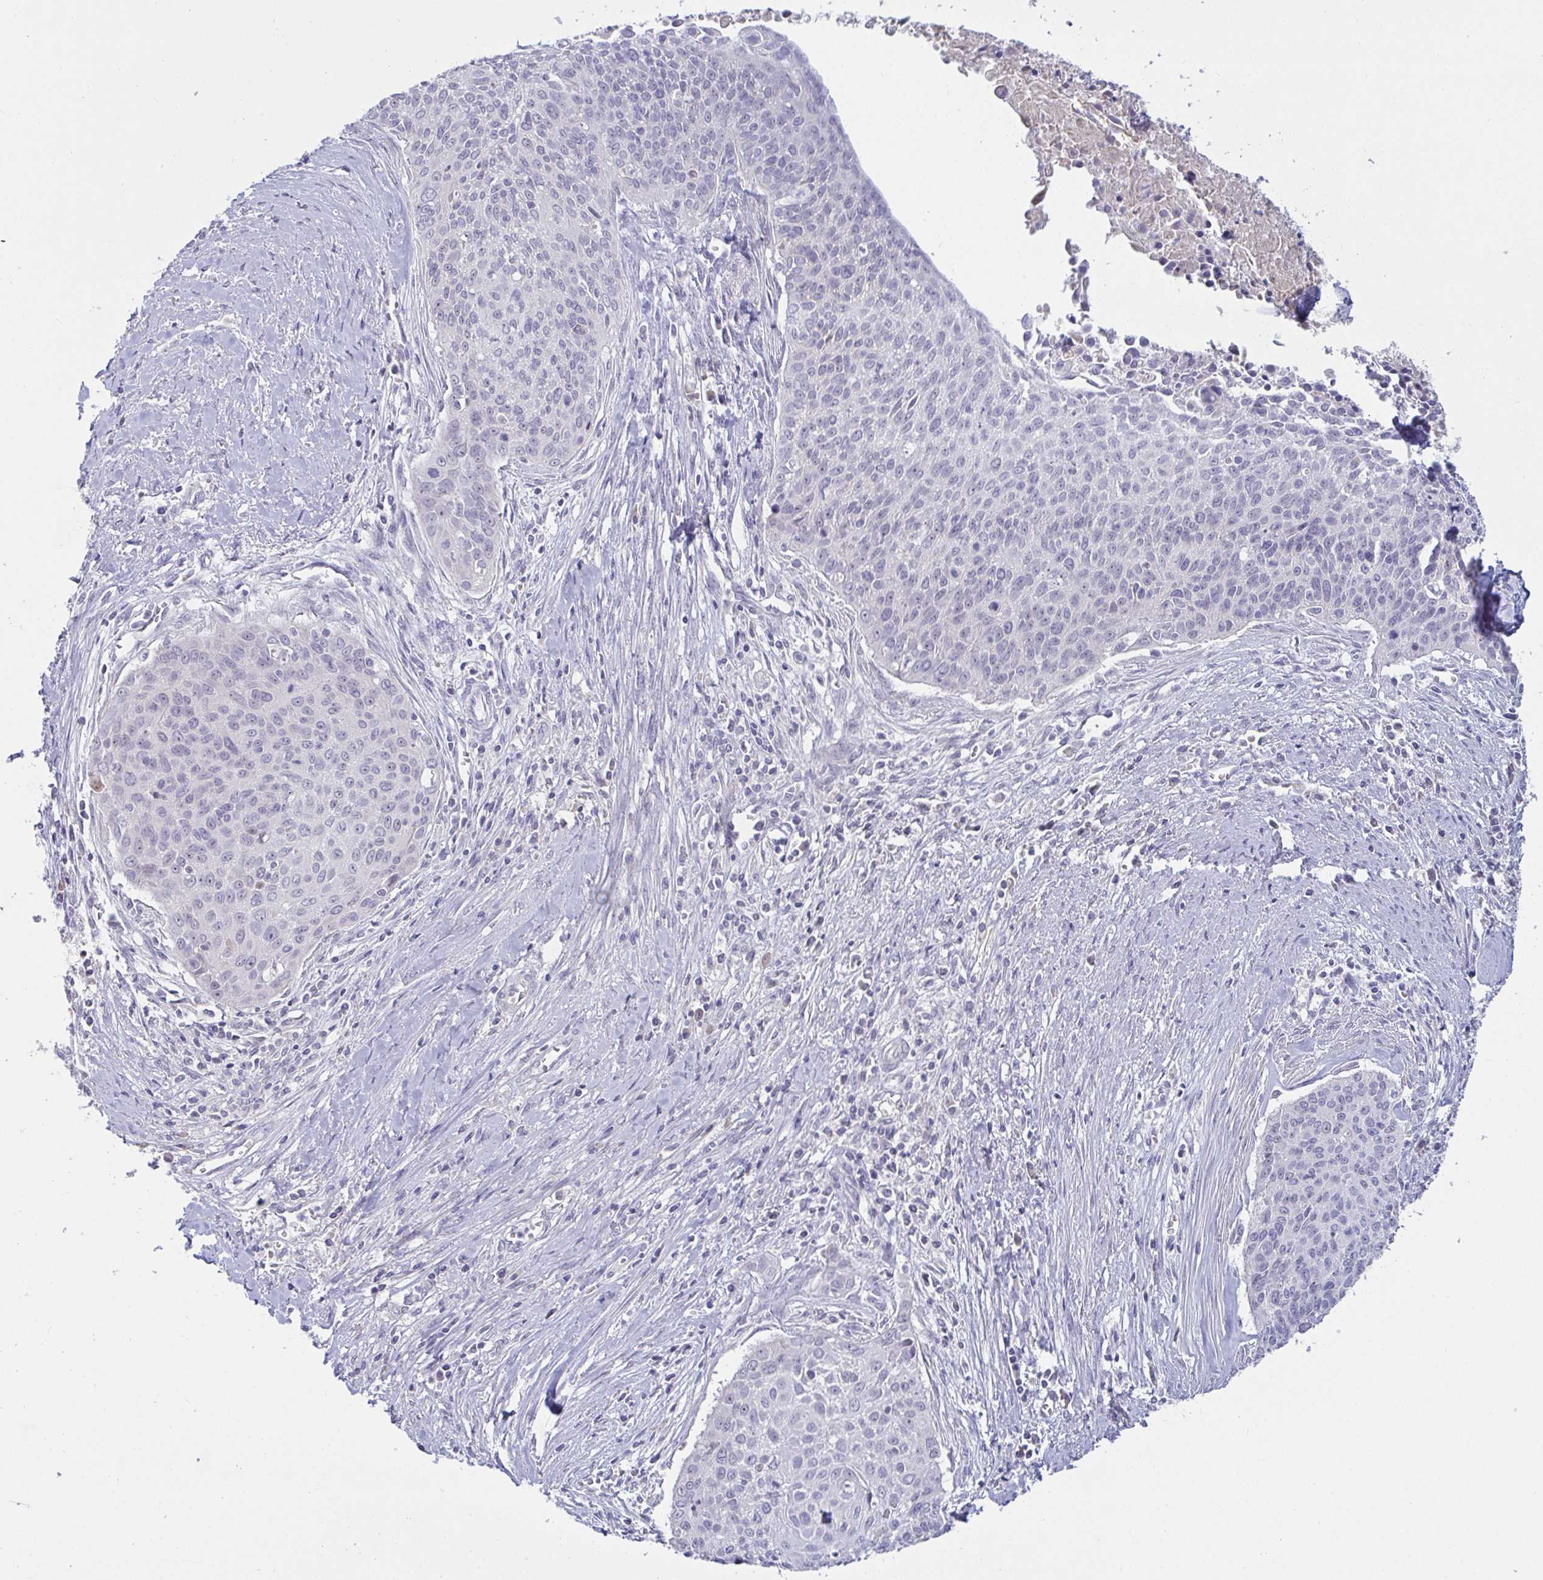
{"staining": {"intensity": "negative", "quantity": "none", "location": "none"}, "tissue": "cervical cancer", "cell_type": "Tumor cells", "image_type": "cancer", "snomed": [{"axis": "morphology", "description": "Squamous cell carcinoma, NOS"}, {"axis": "topography", "description": "Cervix"}], "caption": "DAB (3,3'-diaminobenzidine) immunohistochemical staining of cervical squamous cell carcinoma demonstrates no significant positivity in tumor cells.", "gene": "MYC", "patient": {"sex": "female", "age": 55}}